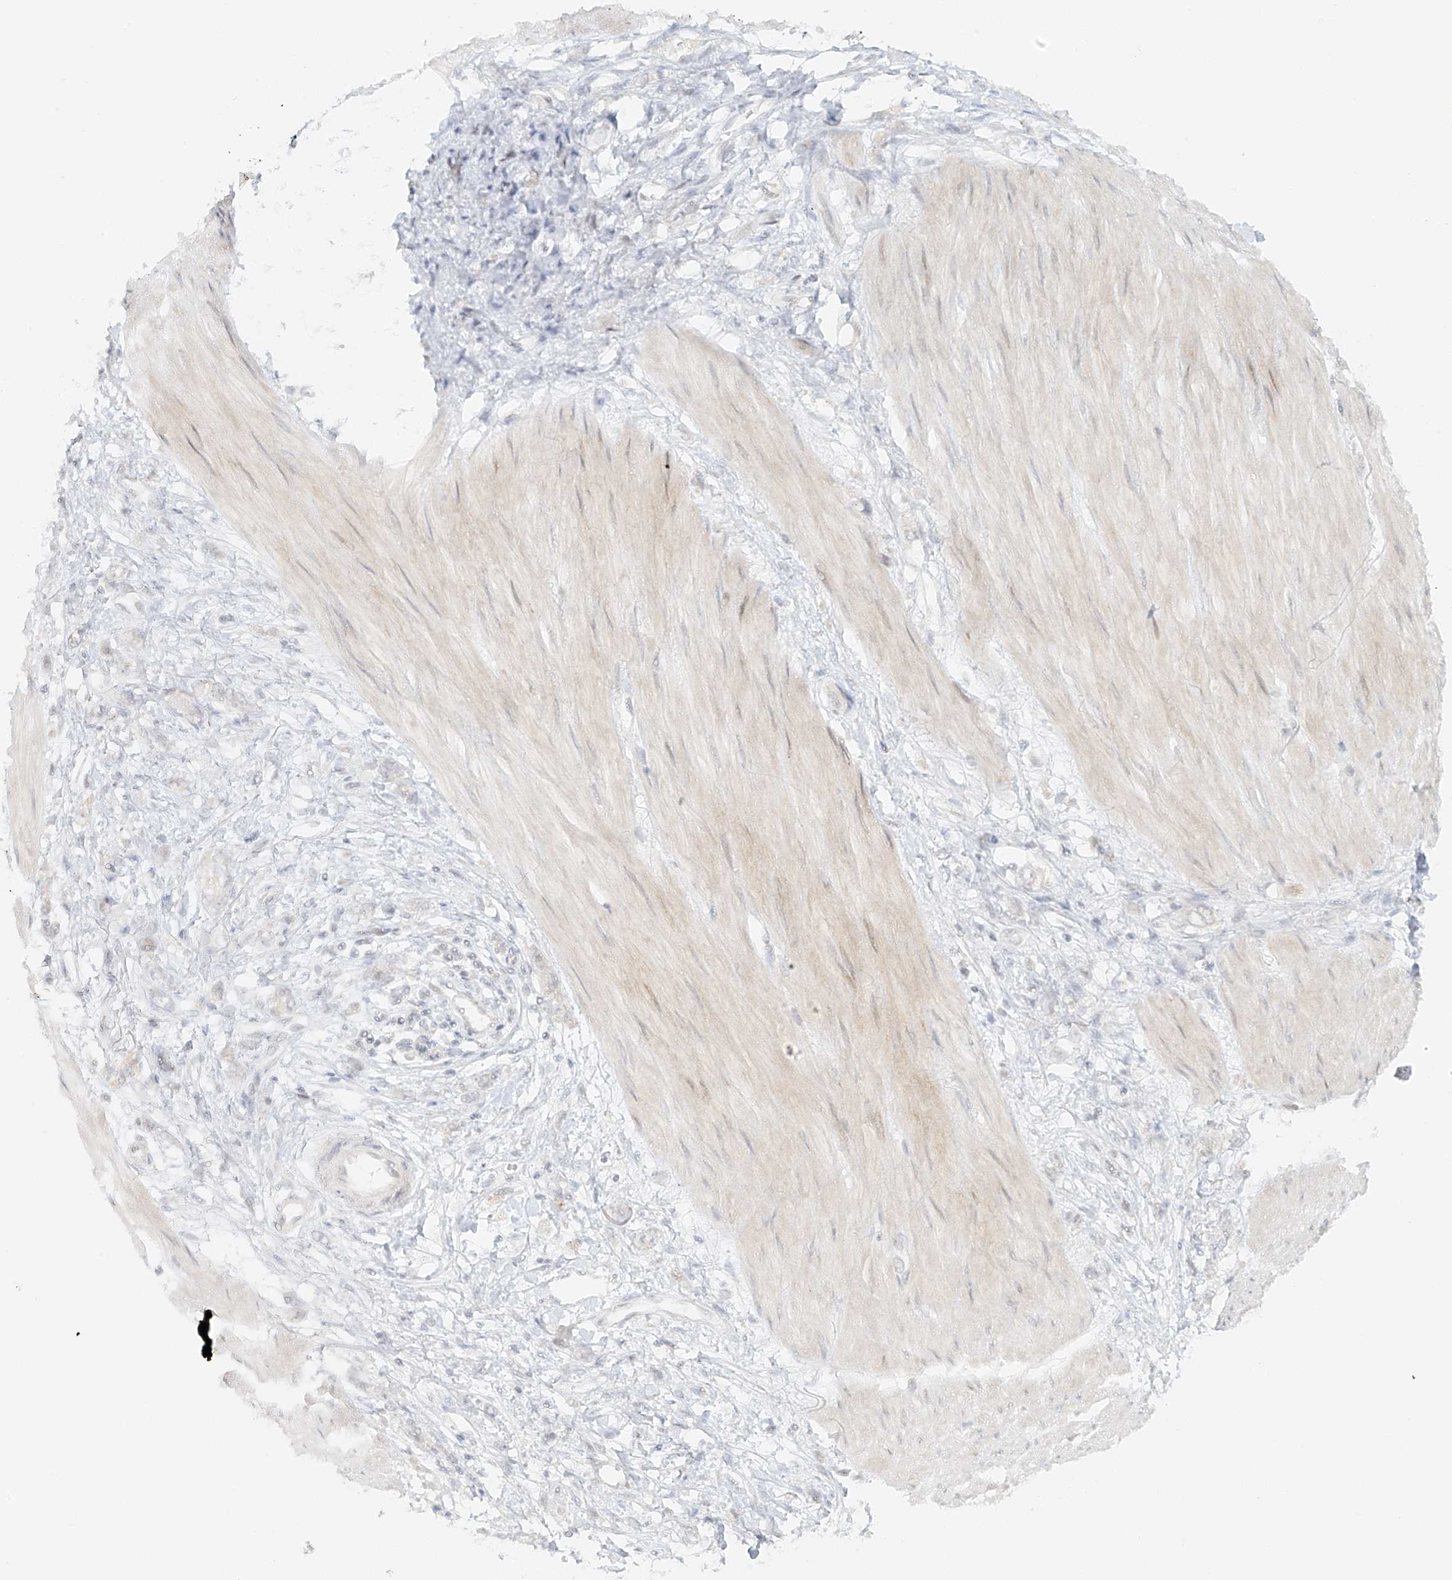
{"staining": {"intensity": "negative", "quantity": "none", "location": "none"}, "tissue": "stomach cancer", "cell_type": "Tumor cells", "image_type": "cancer", "snomed": [{"axis": "morphology", "description": "Adenocarcinoma, NOS"}, {"axis": "topography", "description": "Stomach"}], "caption": "Tumor cells are negative for protein expression in human adenocarcinoma (stomach).", "gene": "MIPEP", "patient": {"sex": "female", "age": 76}}